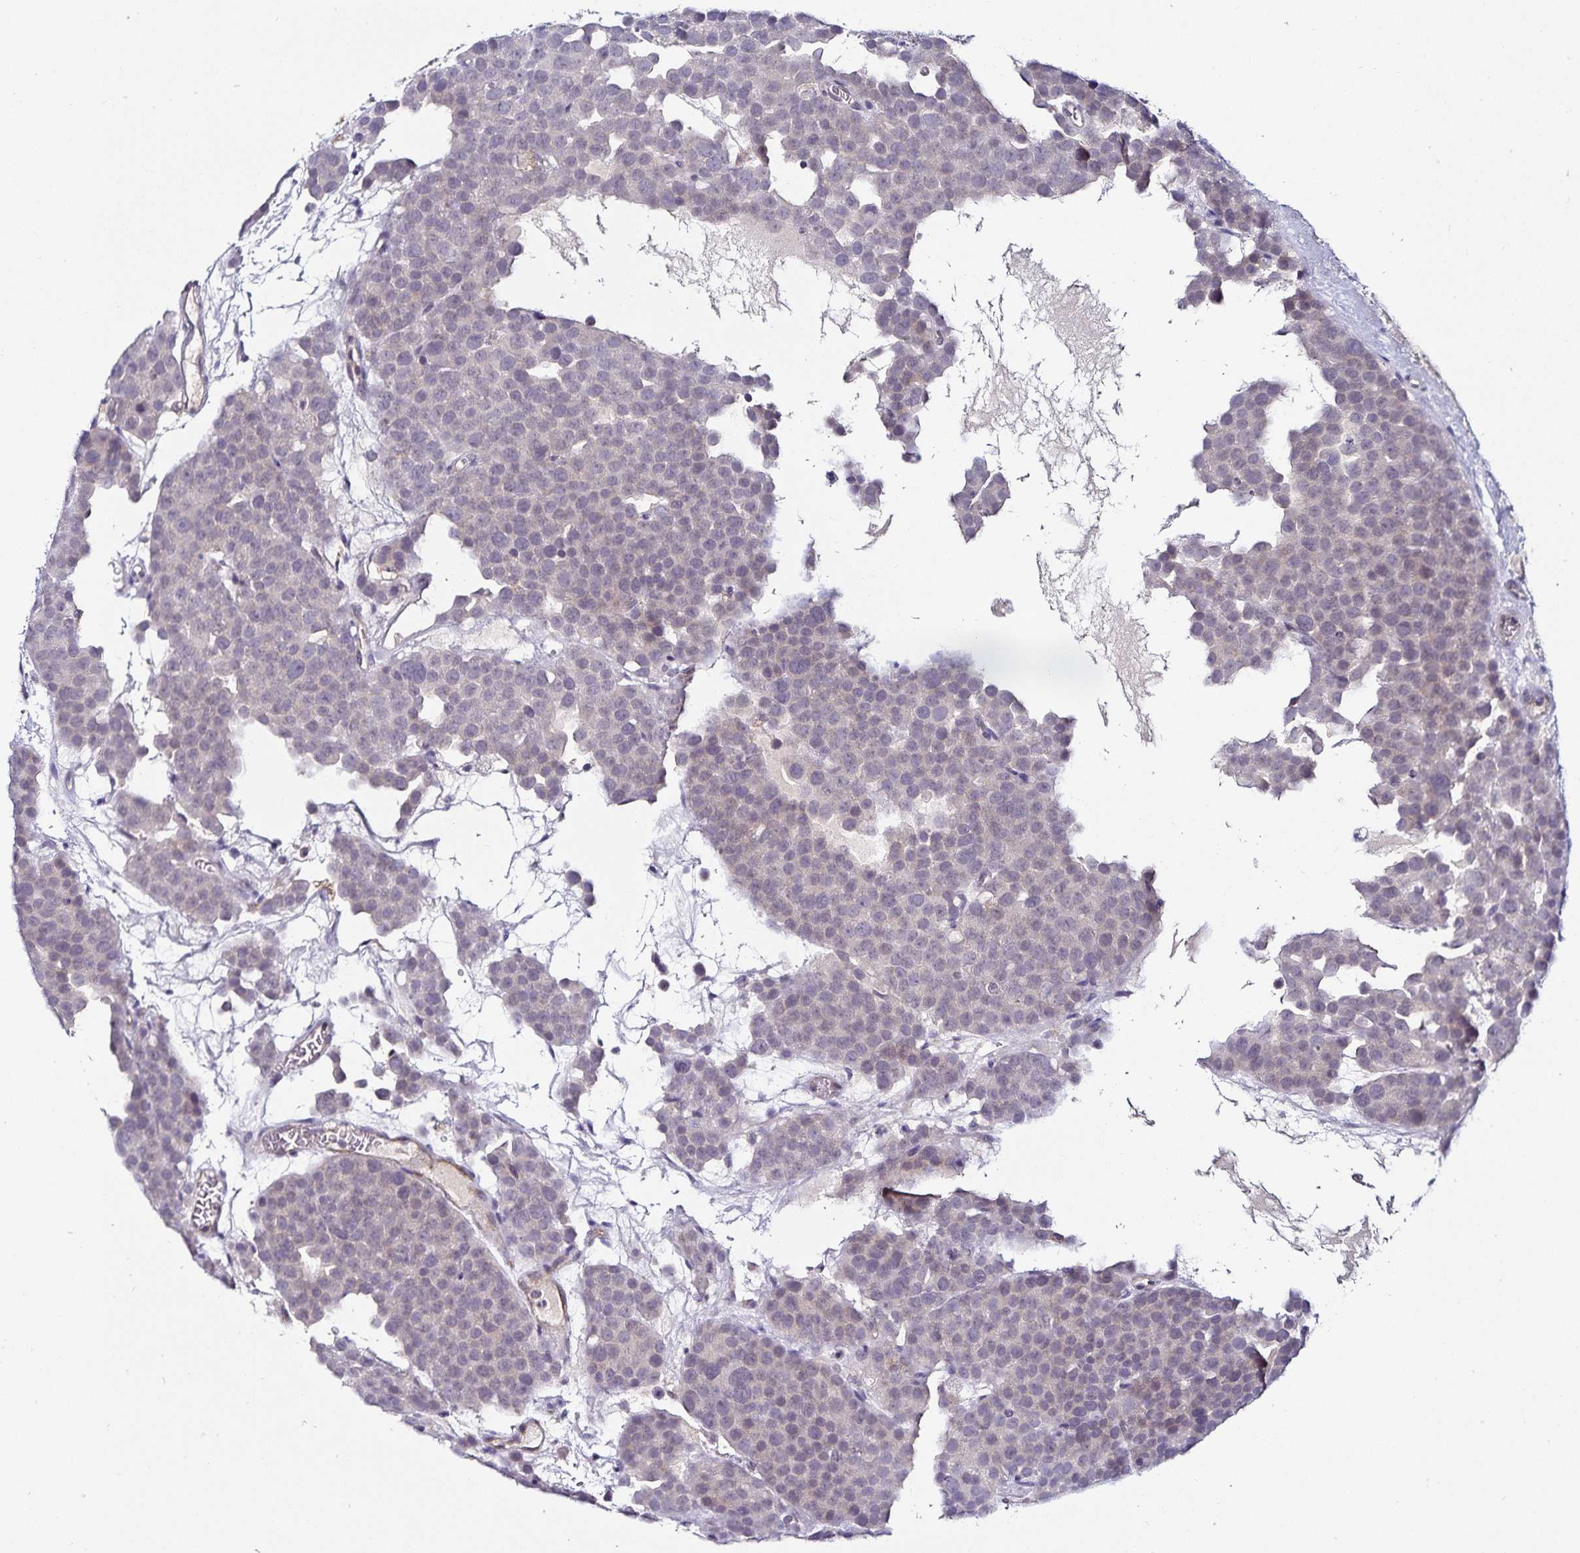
{"staining": {"intensity": "negative", "quantity": "none", "location": "none"}, "tissue": "testis cancer", "cell_type": "Tumor cells", "image_type": "cancer", "snomed": [{"axis": "morphology", "description": "Seminoma, NOS"}, {"axis": "topography", "description": "Testis"}], "caption": "Tumor cells are negative for brown protein staining in testis cancer (seminoma).", "gene": "ACSL5", "patient": {"sex": "male", "age": 71}}